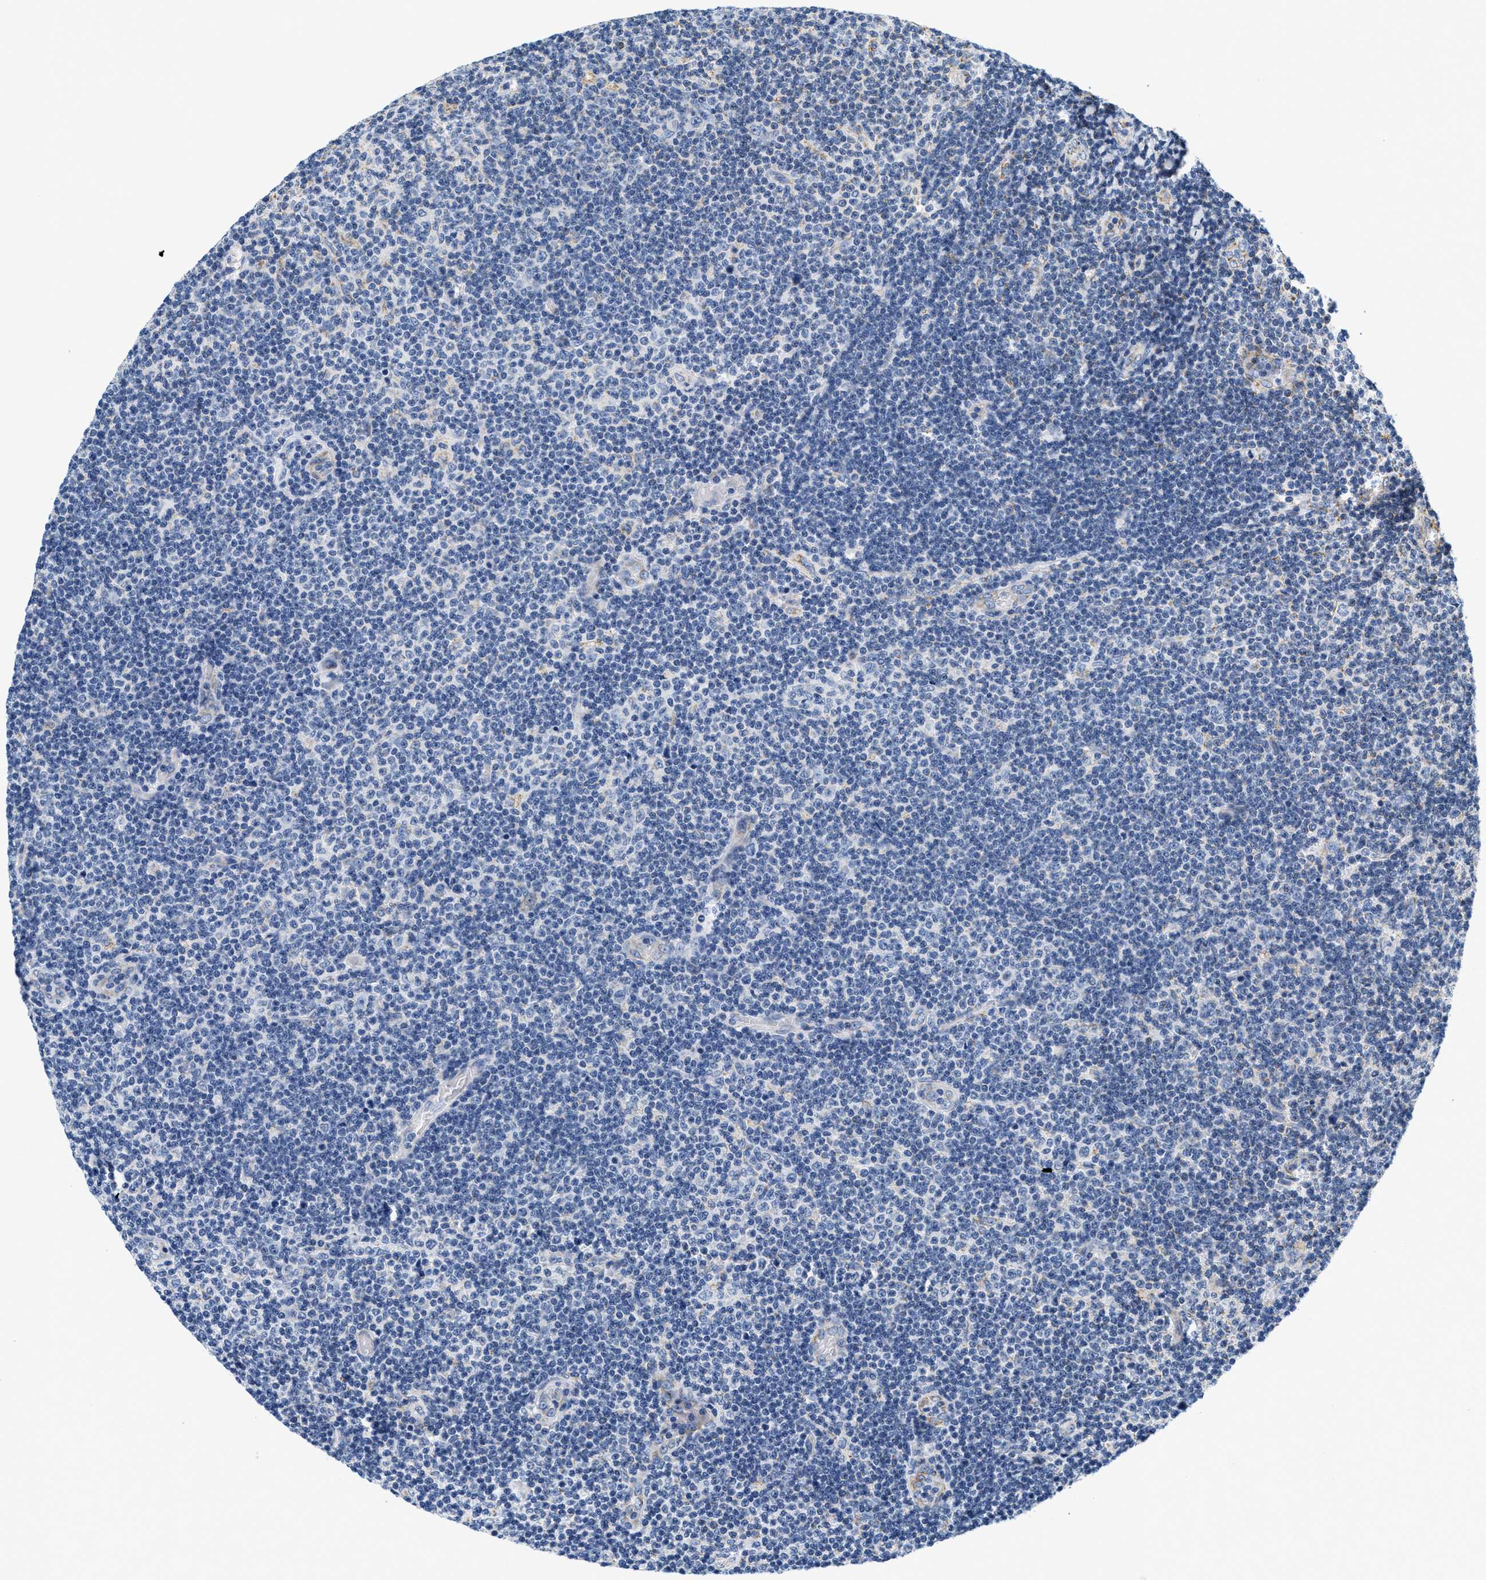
{"staining": {"intensity": "negative", "quantity": "none", "location": "none"}, "tissue": "lymphoma", "cell_type": "Tumor cells", "image_type": "cancer", "snomed": [{"axis": "morphology", "description": "Malignant lymphoma, non-Hodgkin's type, Low grade"}, {"axis": "topography", "description": "Lymph node"}], "caption": "Micrograph shows no significant protein positivity in tumor cells of lymphoma.", "gene": "KCNJ5", "patient": {"sex": "male", "age": 83}}